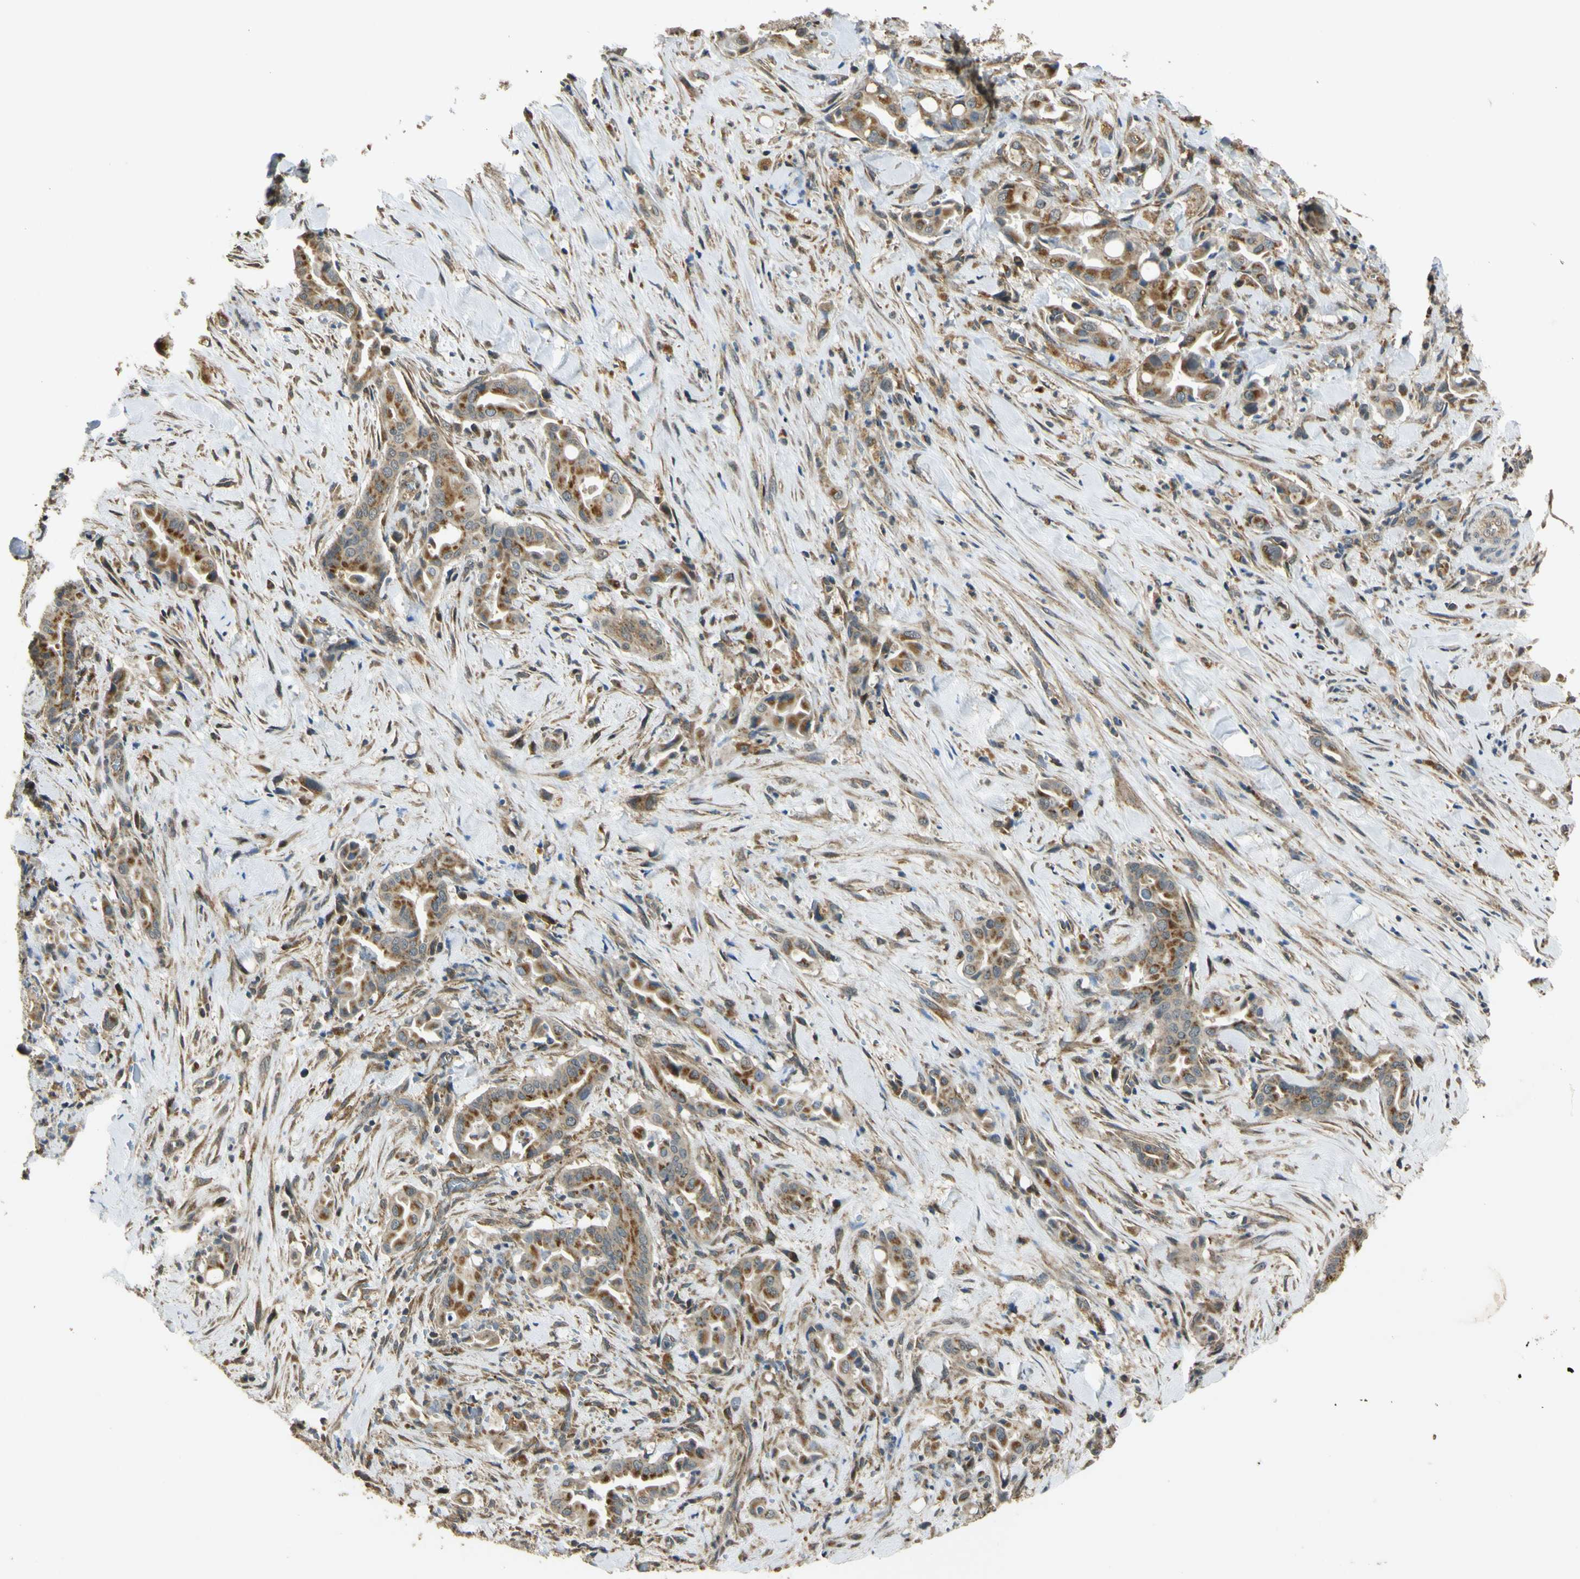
{"staining": {"intensity": "moderate", "quantity": ">75%", "location": "cytoplasmic/membranous"}, "tissue": "liver cancer", "cell_type": "Tumor cells", "image_type": "cancer", "snomed": [{"axis": "morphology", "description": "Cholangiocarcinoma"}, {"axis": "topography", "description": "Liver"}], "caption": "This is a photomicrograph of immunohistochemistry staining of liver cancer, which shows moderate positivity in the cytoplasmic/membranous of tumor cells.", "gene": "LAMTOR1", "patient": {"sex": "female", "age": 68}}